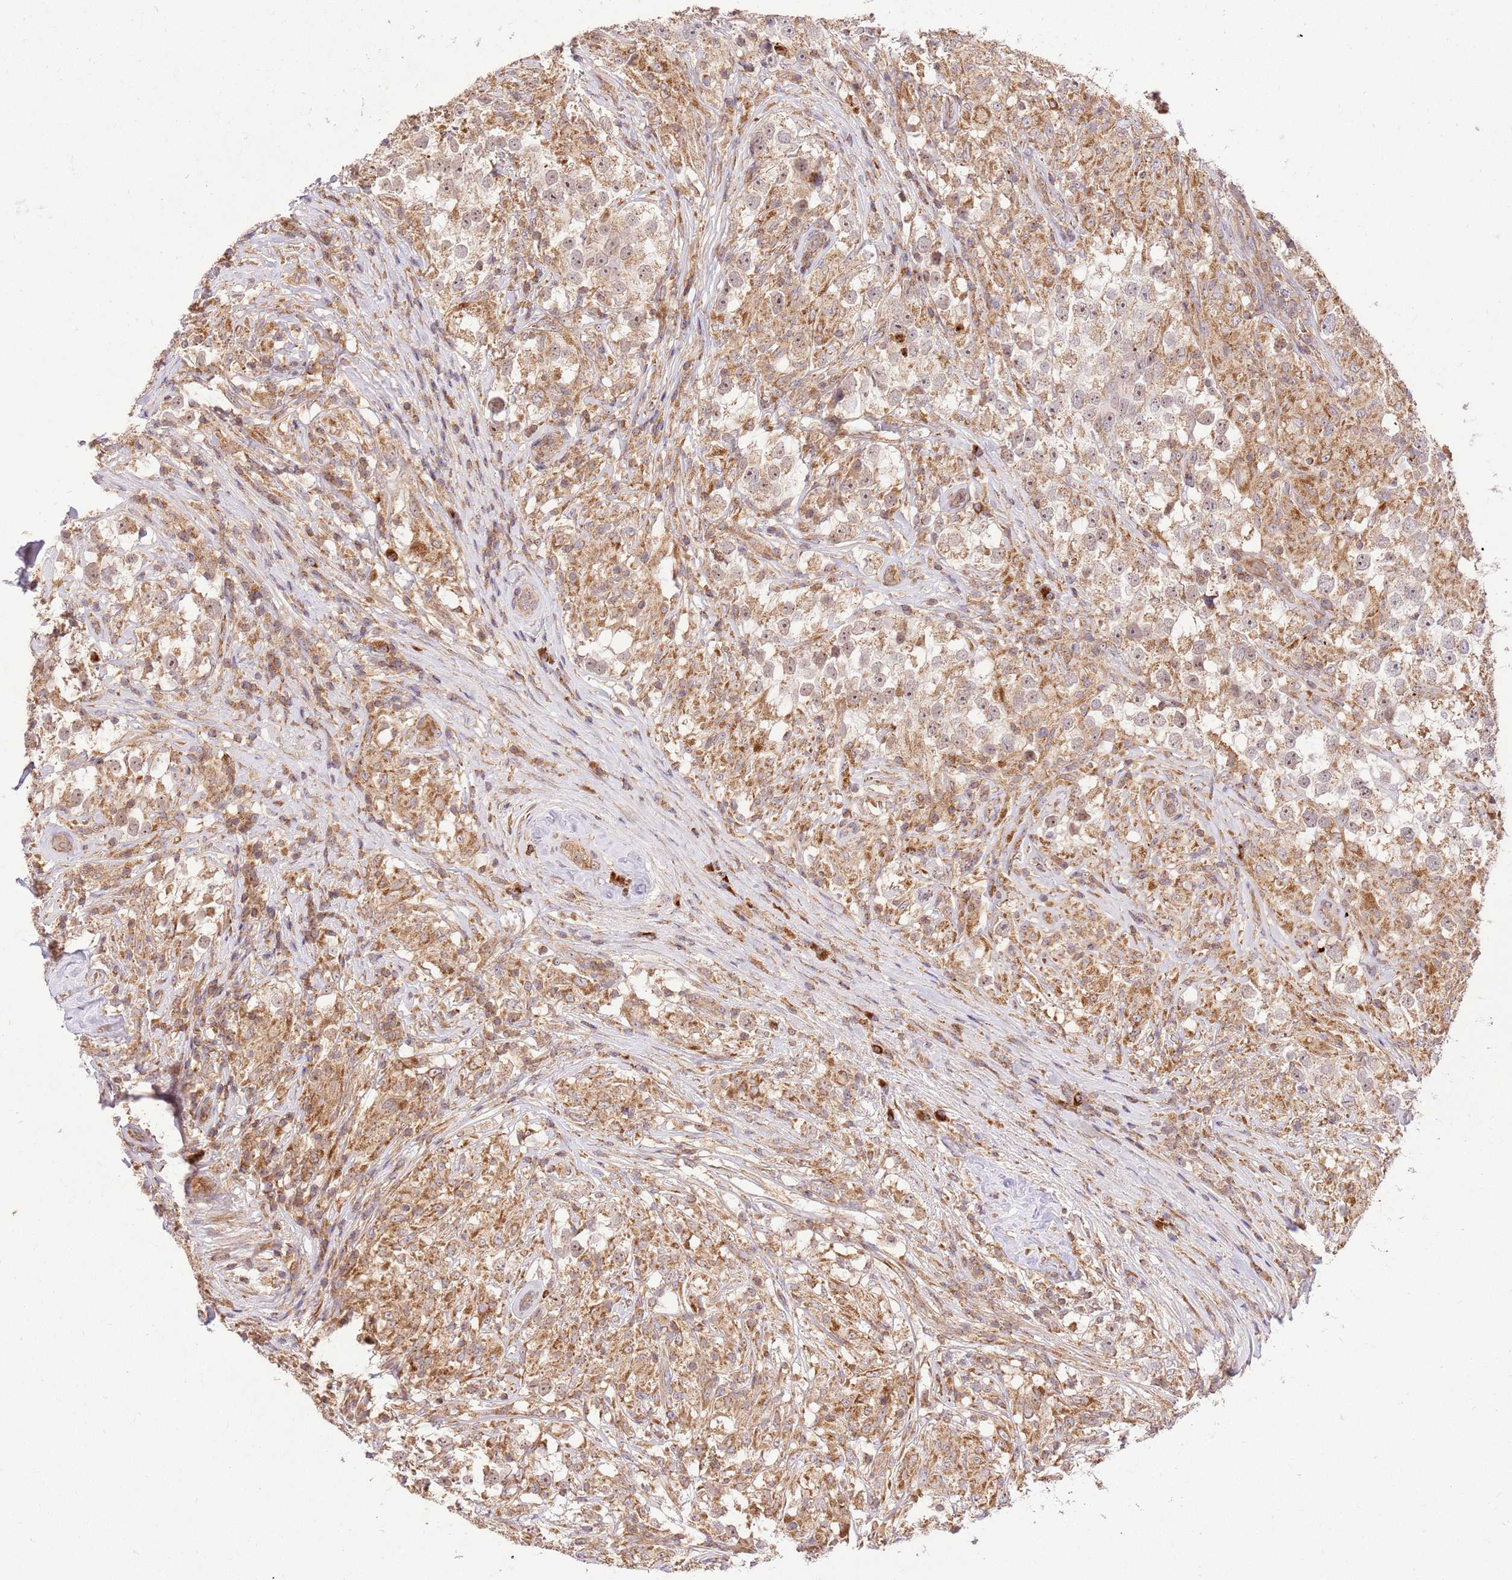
{"staining": {"intensity": "moderate", "quantity": ">75%", "location": "cytoplasmic/membranous,nuclear"}, "tissue": "testis cancer", "cell_type": "Tumor cells", "image_type": "cancer", "snomed": [{"axis": "morphology", "description": "Seminoma, NOS"}, {"axis": "topography", "description": "Testis"}], "caption": "A brown stain shows moderate cytoplasmic/membranous and nuclear staining of a protein in testis cancer (seminoma) tumor cells.", "gene": "SPATA2L", "patient": {"sex": "male", "age": 46}}